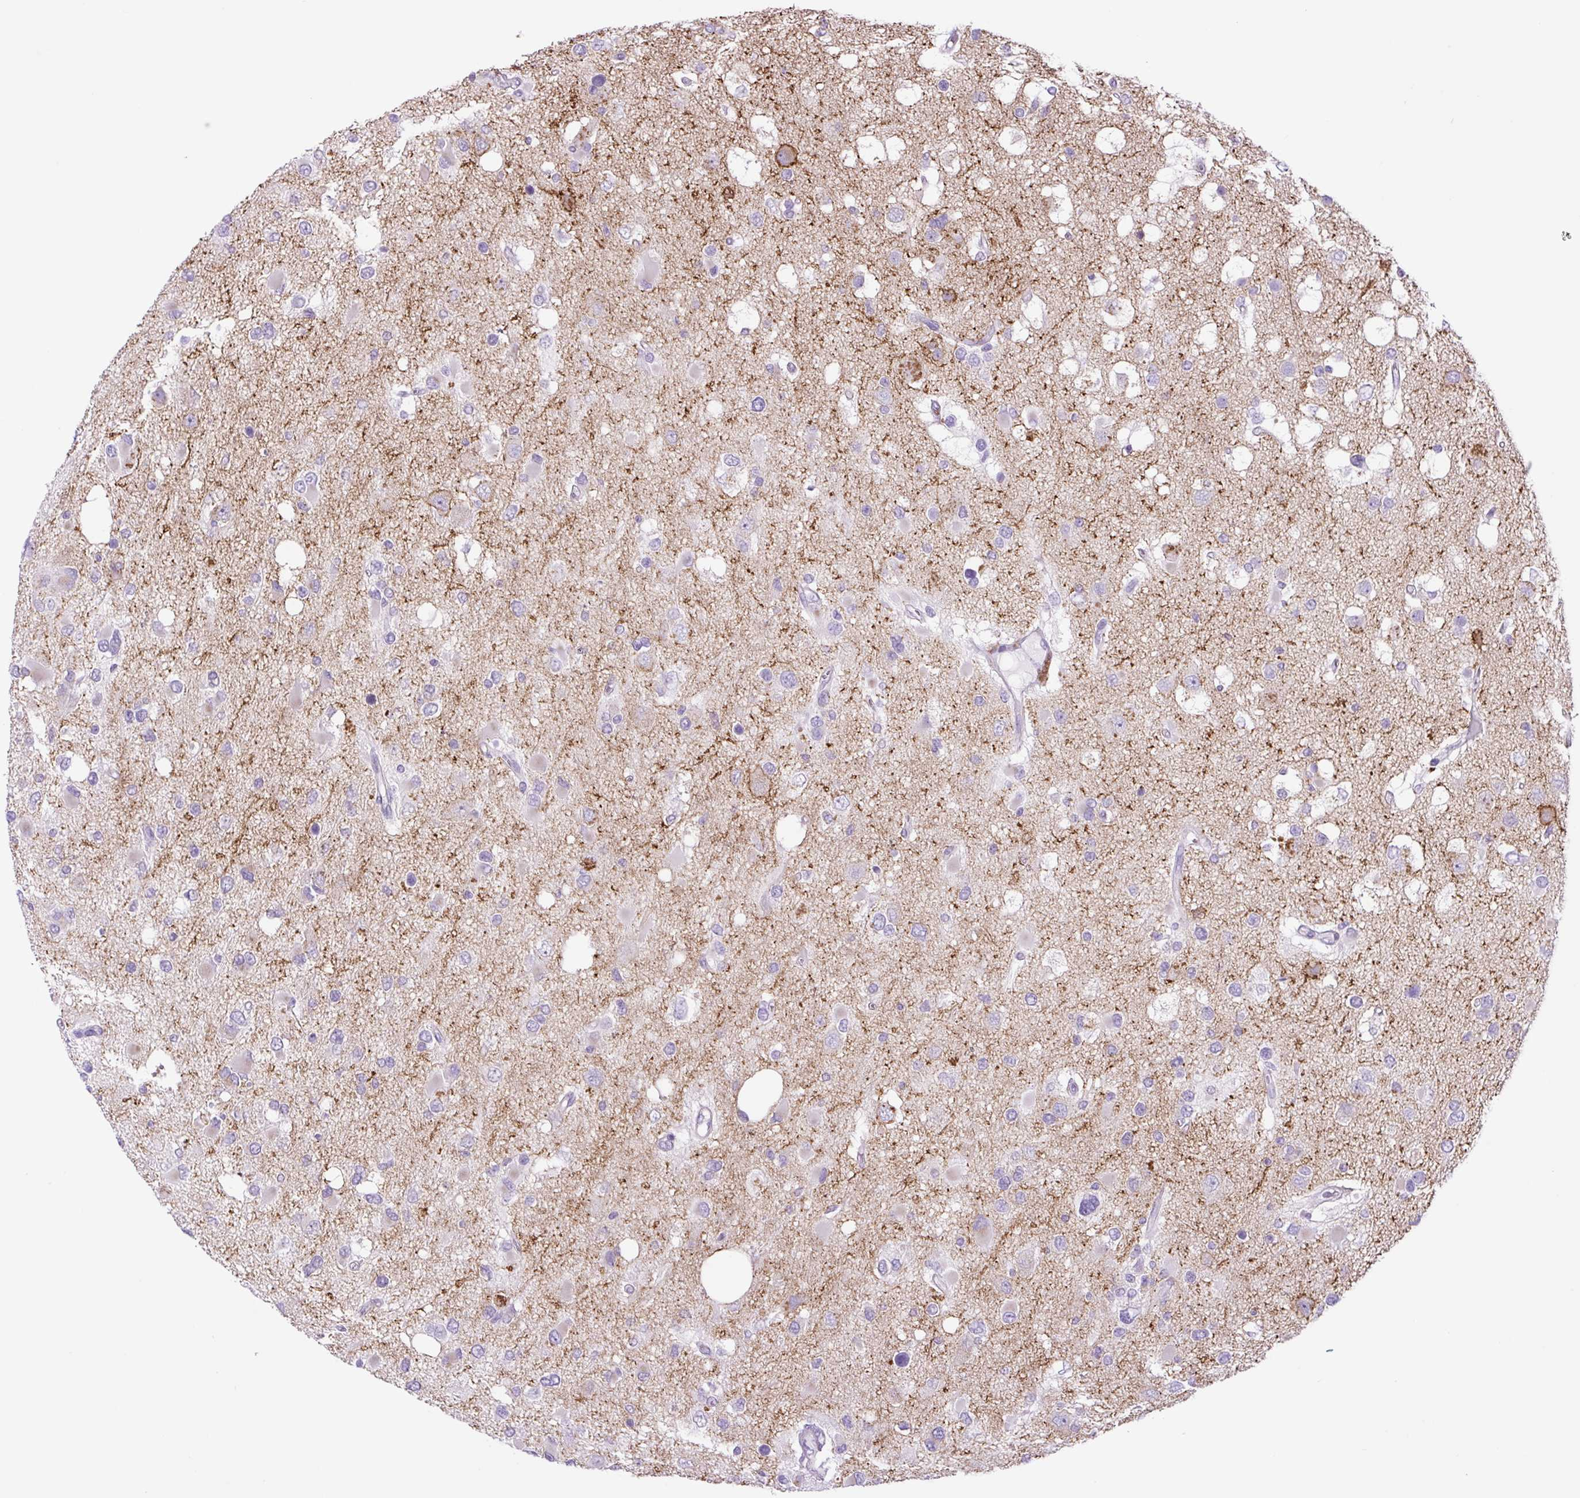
{"staining": {"intensity": "negative", "quantity": "none", "location": "none"}, "tissue": "glioma", "cell_type": "Tumor cells", "image_type": "cancer", "snomed": [{"axis": "morphology", "description": "Glioma, malignant, High grade"}, {"axis": "topography", "description": "Brain"}], "caption": "DAB immunohistochemical staining of glioma displays no significant positivity in tumor cells.", "gene": "LCN10", "patient": {"sex": "male", "age": 53}}